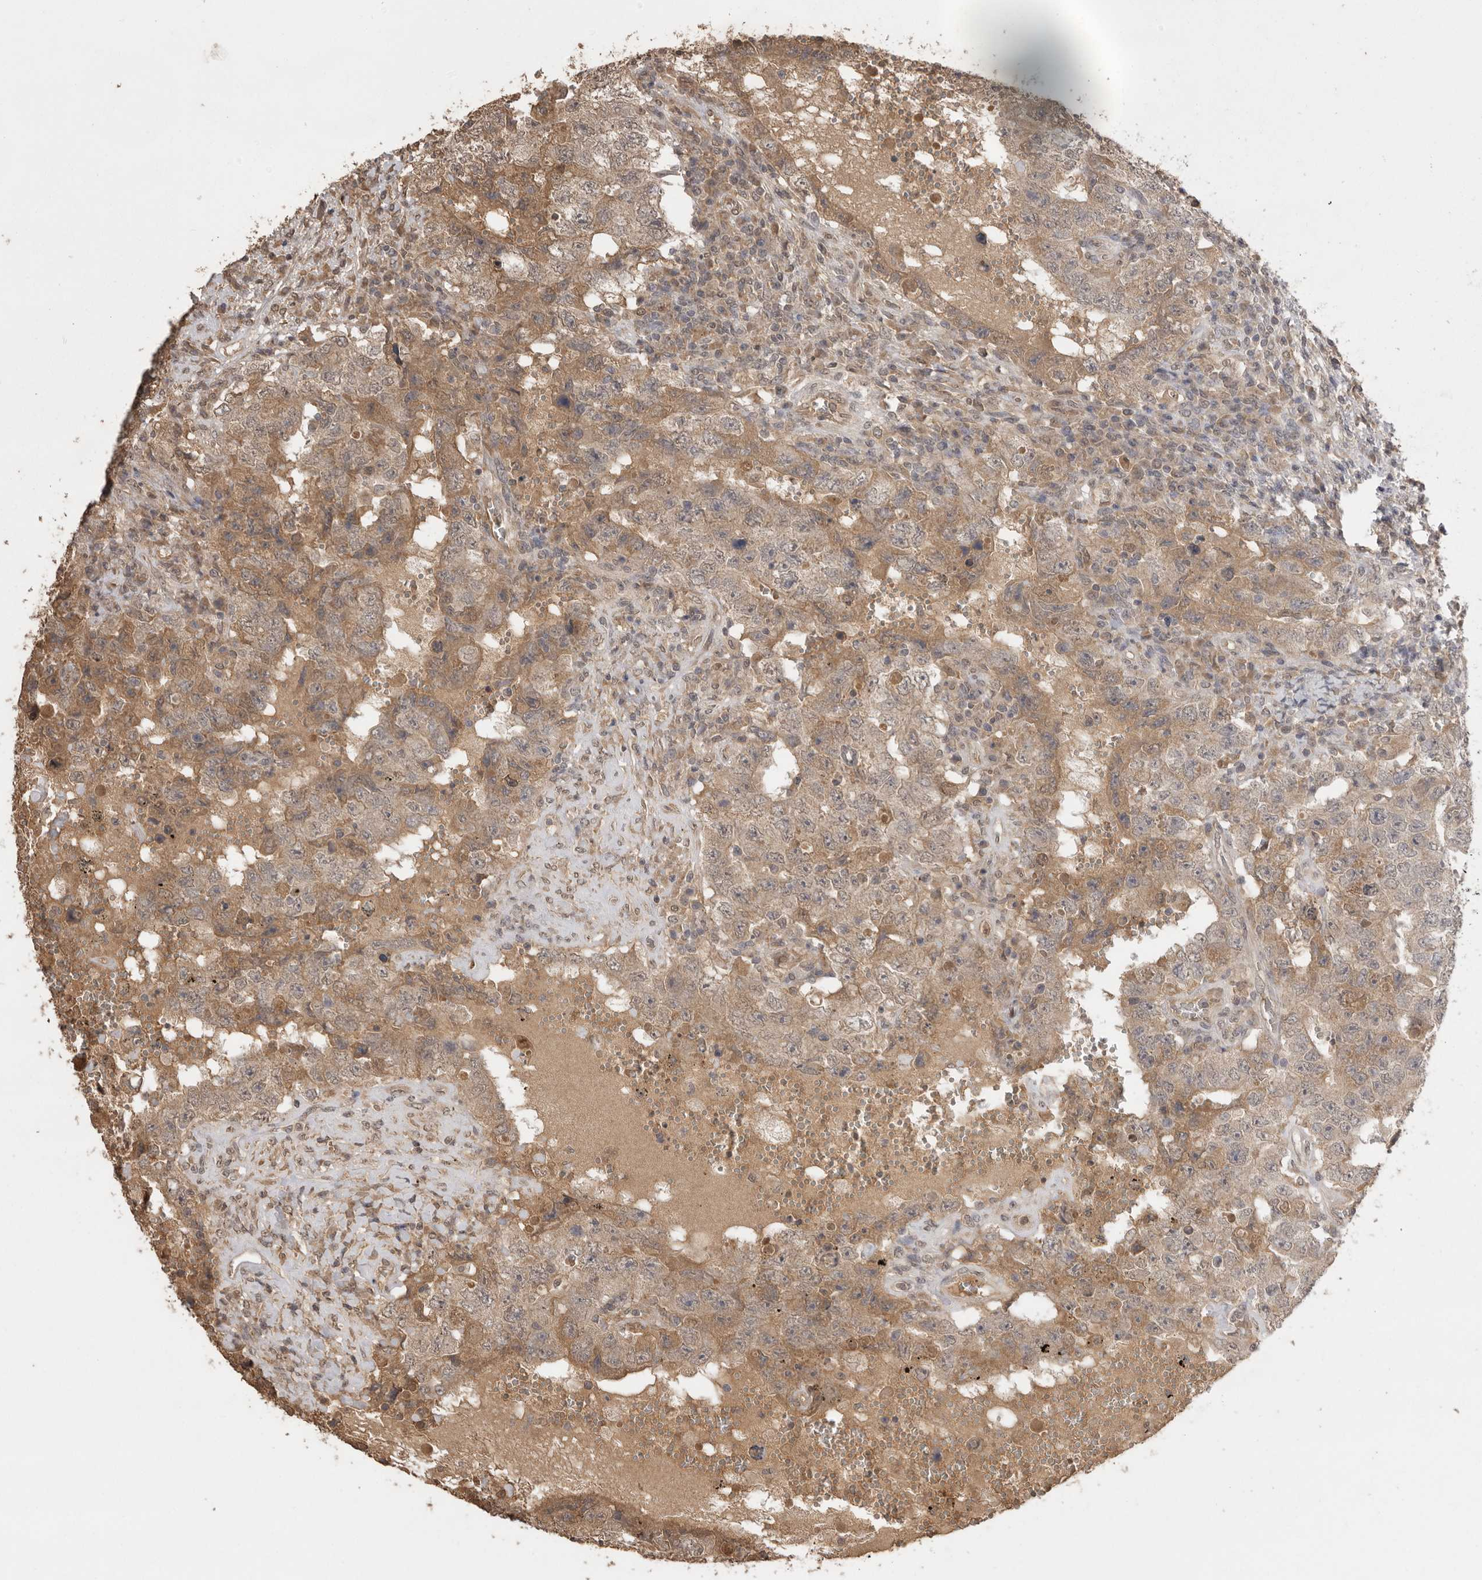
{"staining": {"intensity": "weak", "quantity": "25%-75%", "location": "cytoplasmic/membranous"}, "tissue": "testis cancer", "cell_type": "Tumor cells", "image_type": "cancer", "snomed": [{"axis": "morphology", "description": "Carcinoma, Embryonal, NOS"}, {"axis": "topography", "description": "Testis"}], "caption": "Protein analysis of testis embryonal carcinoma tissue shows weak cytoplasmic/membranous expression in approximately 25%-75% of tumor cells.", "gene": "JAG2", "patient": {"sex": "male", "age": 26}}